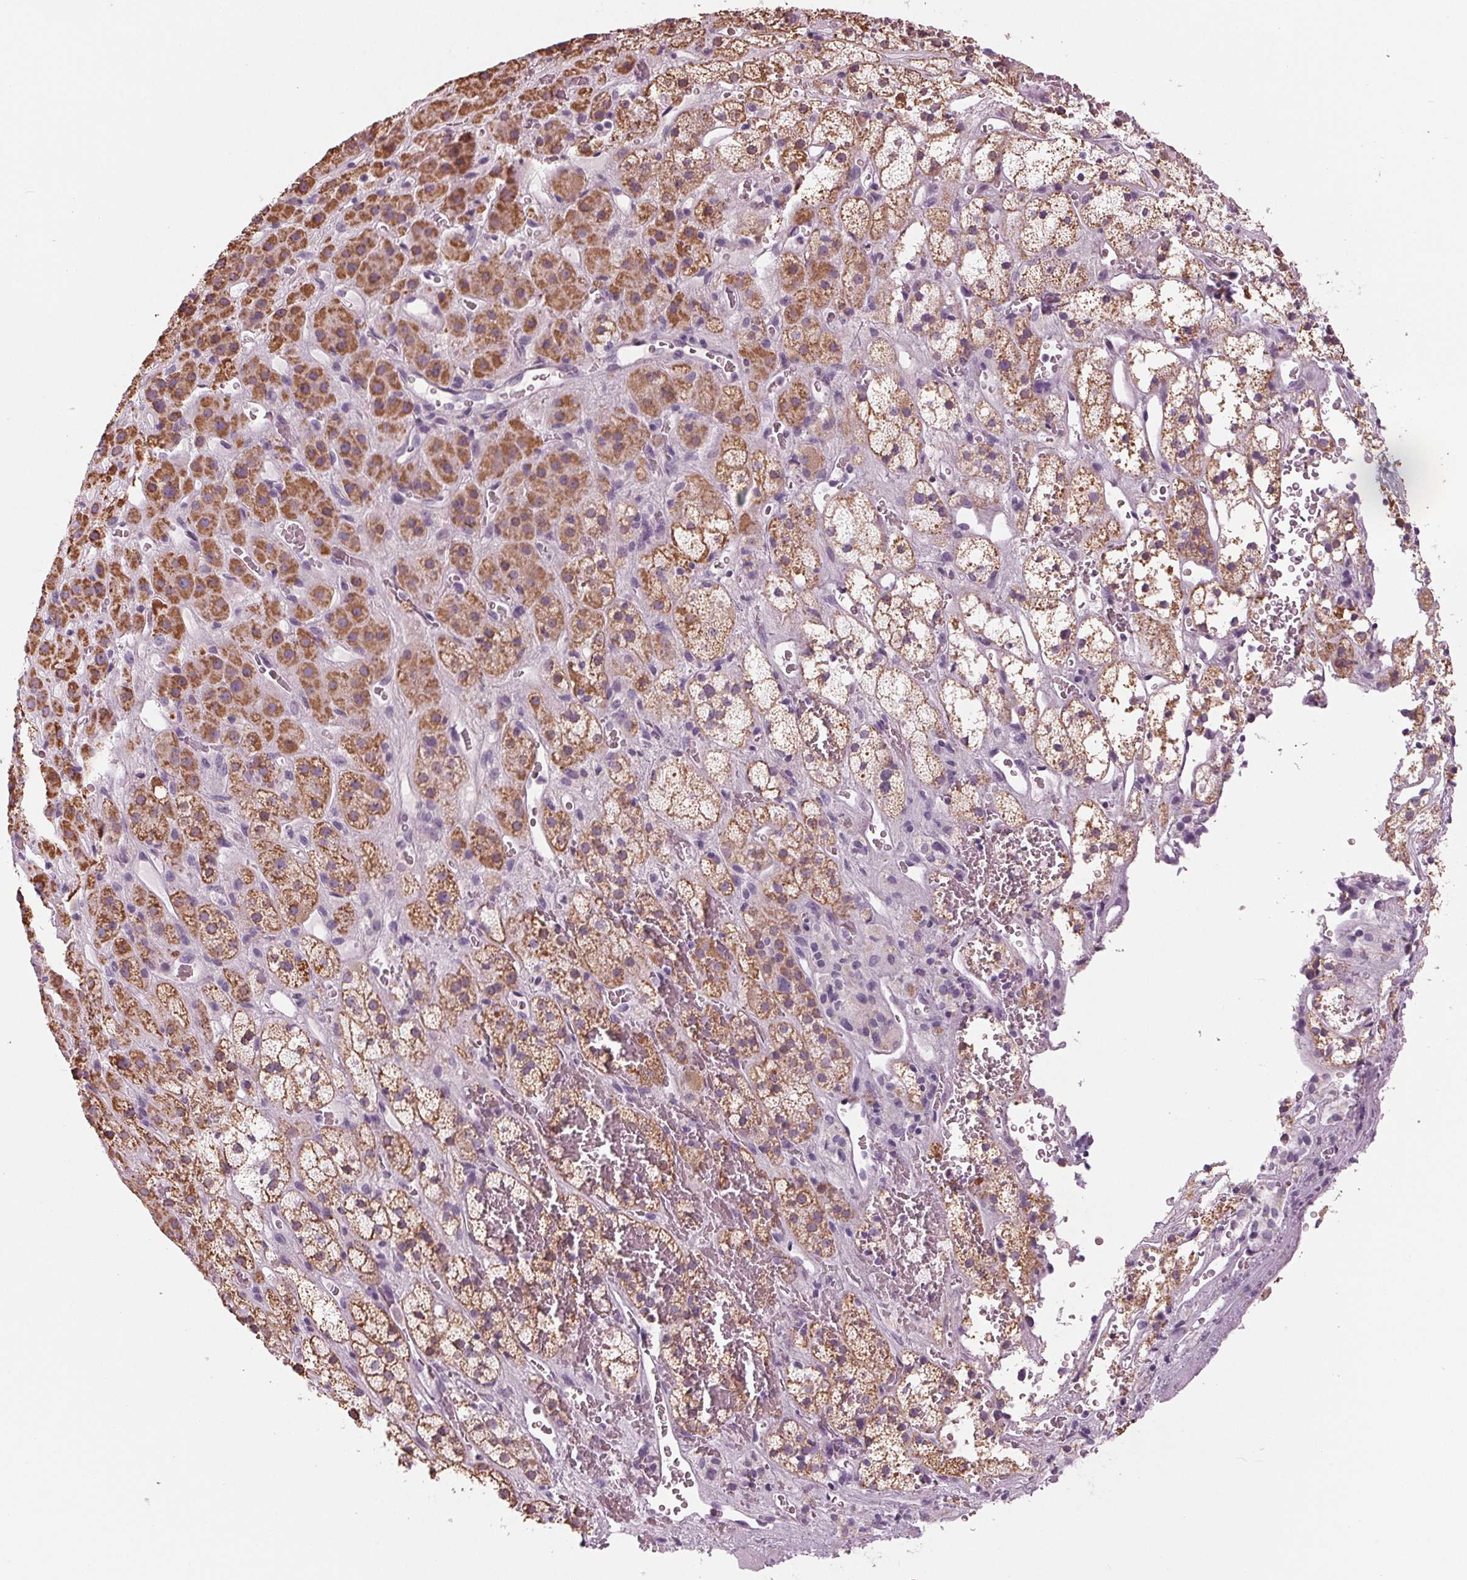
{"staining": {"intensity": "moderate", "quantity": ">75%", "location": "cytoplasmic/membranous"}, "tissue": "adrenal gland", "cell_type": "Glandular cells", "image_type": "normal", "snomed": [{"axis": "morphology", "description": "Normal tissue, NOS"}, {"axis": "topography", "description": "Adrenal gland"}], "caption": "IHC photomicrograph of benign adrenal gland stained for a protein (brown), which demonstrates medium levels of moderate cytoplasmic/membranous staining in approximately >75% of glandular cells.", "gene": "SAMD4A", "patient": {"sex": "male", "age": 57}}